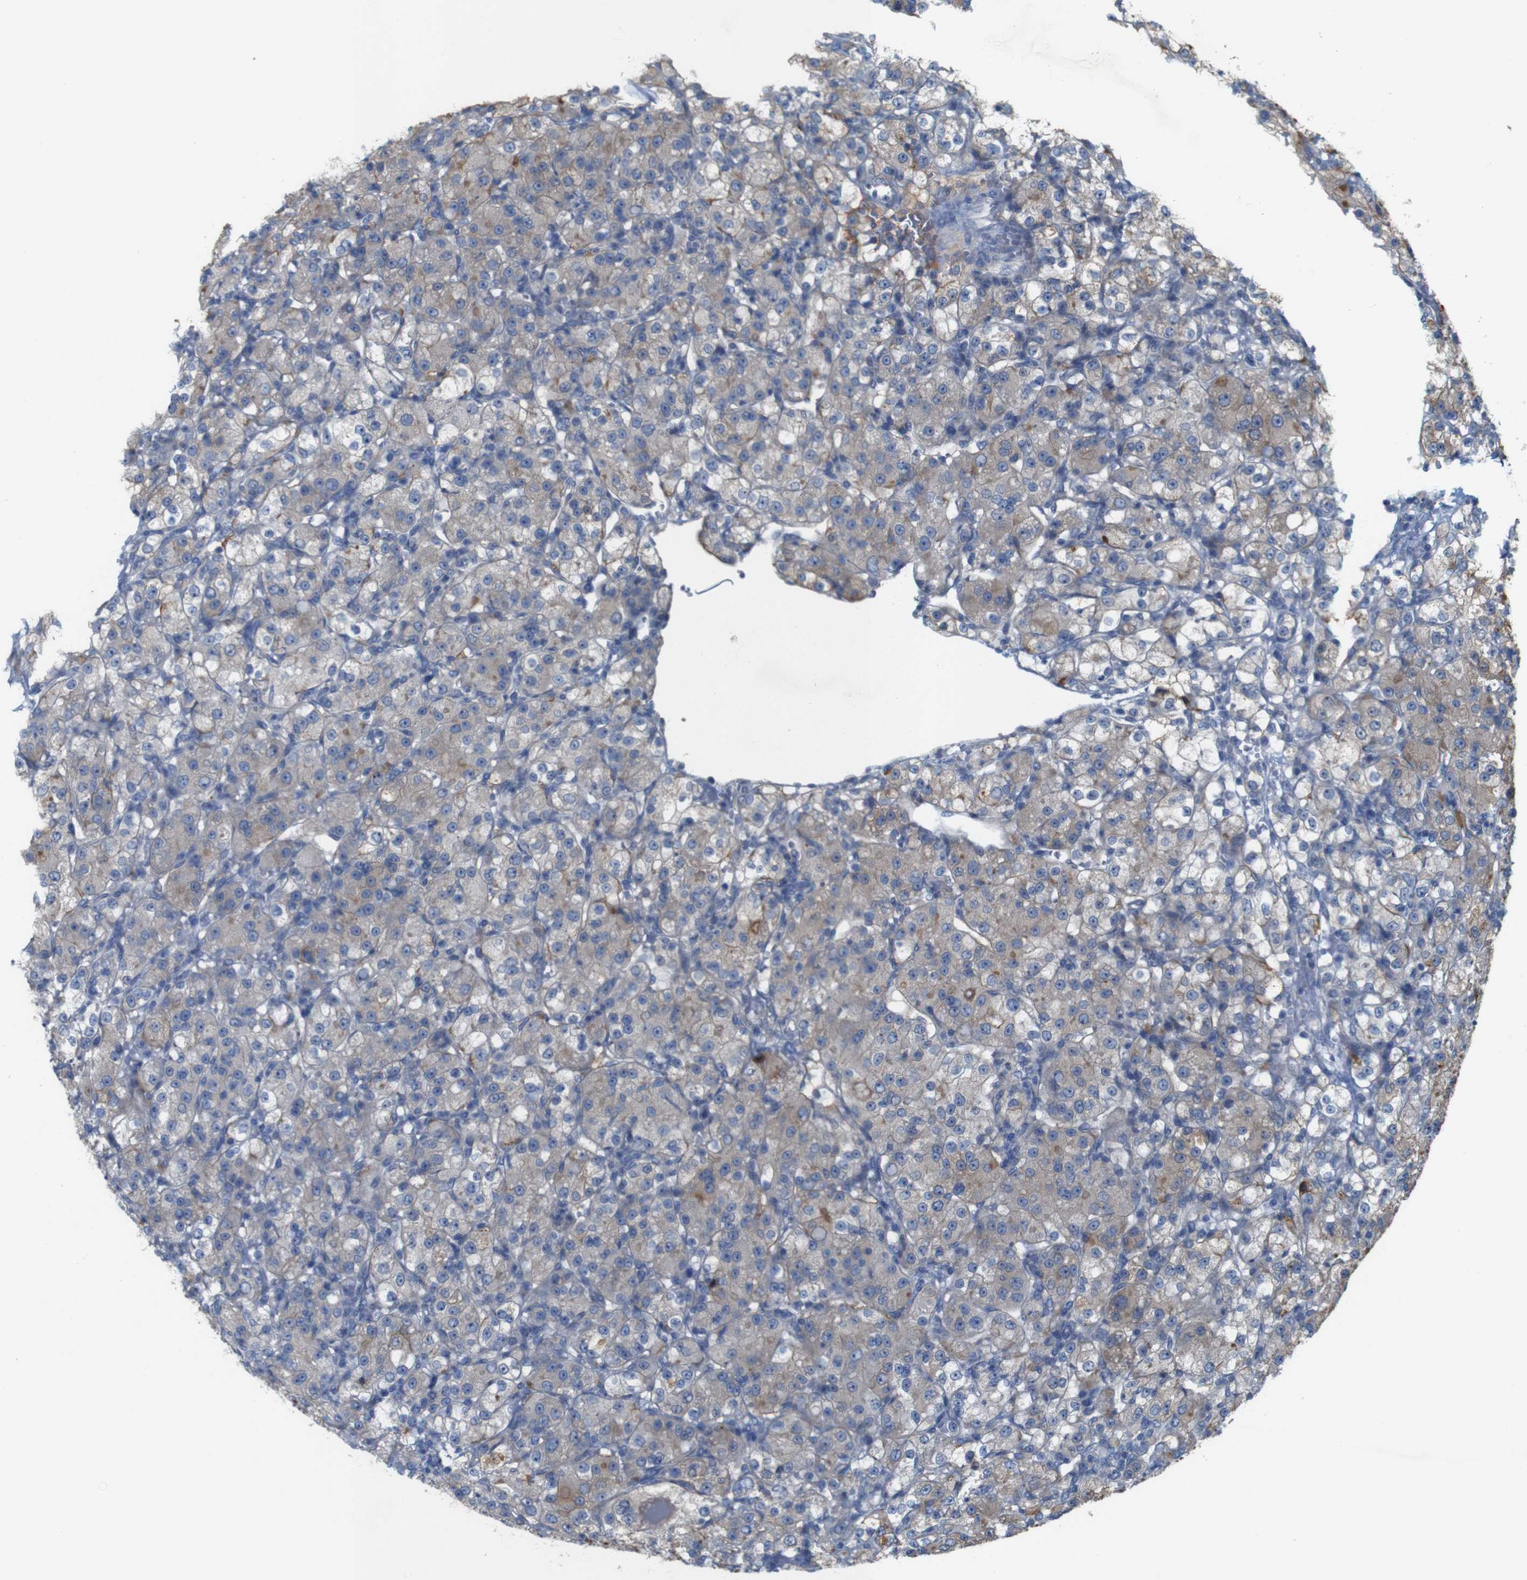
{"staining": {"intensity": "moderate", "quantity": "<25%", "location": "cytoplasmic/membranous"}, "tissue": "renal cancer", "cell_type": "Tumor cells", "image_type": "cancer", "snomed": [{"axis": "morphology", "description": "Normal tissue, NOS"}, {"axis": "morphology", "description": "Adenocarcinoma, NOS"}, {"axis": "topography", "description": "Kidney"}], "caption": "Moderate cytoplasmic/membranous staining for a protein is present in approximately <25% of tumor cells of renal cancer using immunohistochemistry (IHC).", "gene": "MYEOV", "patient": {"sex": "male", "age": 61}}